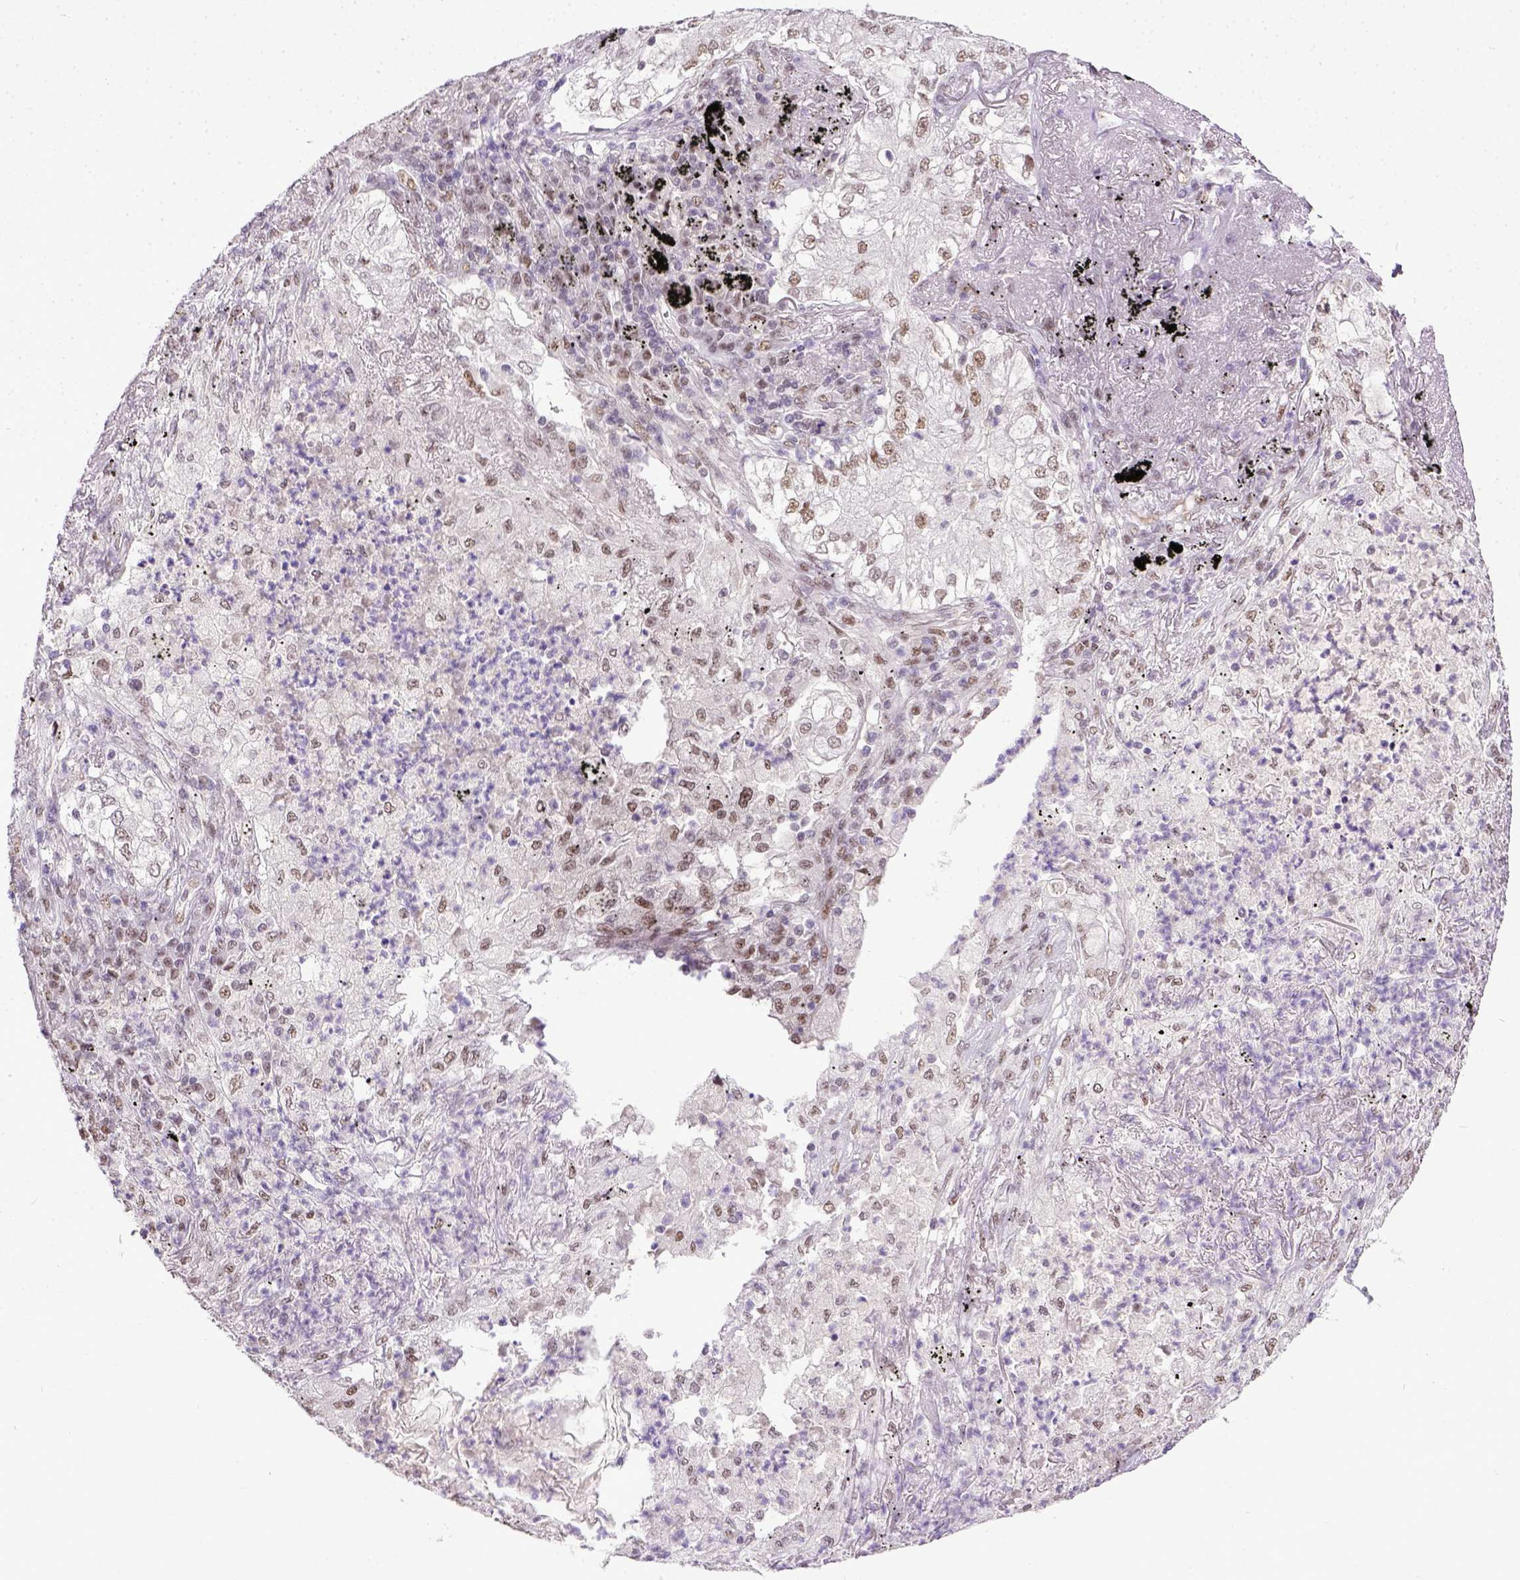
{"staining": {"intensity": "weak", "quantity": ">75%", "location": "nuclear"}, "tissue": "lung cancer", "cell_type": "Tumor cells", "image_type": "cancer", "snomed": [{"axis": "morphology", "description": "Adenocarcinoma, NOS"}, {"axis": "topography", "description": "Lung"}], "caption": "Immunohistochemical staining of human lung cancer (adenocarcinoma) exhibits low levels of weak nuclear protein staining in about >75% of tumor cells.", "gene": "ERCC1", "patient": {"sex": "female", "age": 73}}